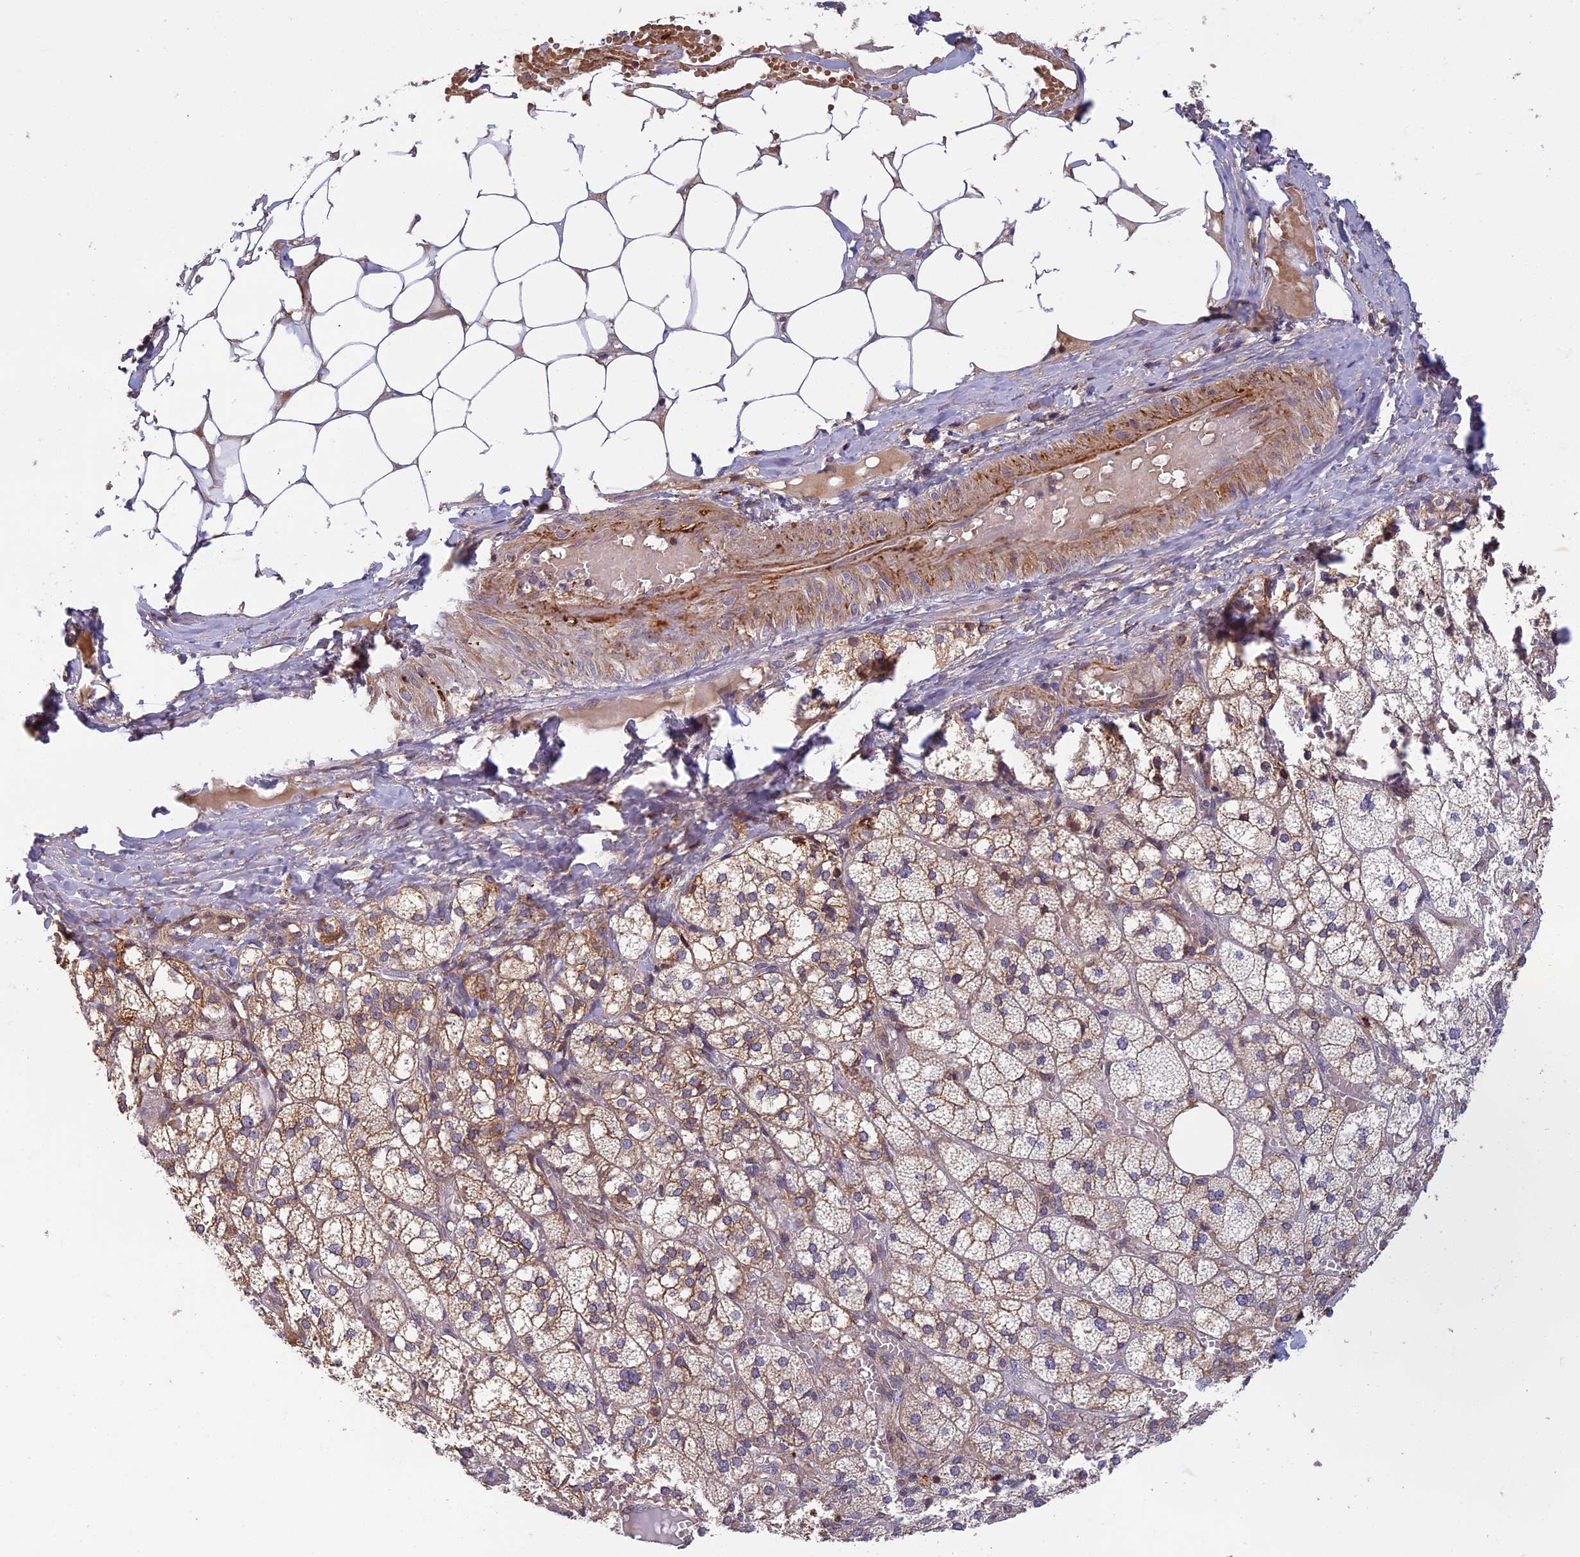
{"staining": {"intensity": "moderate", "quantity": ">75%", "location": "cytoplasmic/membranous"}, "tissue": "adrenal gland", "cell_type": "Glandular cells", "image_type": "normal", "snomed": [{"axis": "morphology", "description": "Normal tissue, NOS"}, {"axis": "topography", "description": "Adrenal gland"}], "caption": "Protein staining of benign adrenal gland shows moderate cytoplasmic/membranous positivity in approximately >75% of glandular cells. (Stains: DAB (3,3'-diaminobenzidine) in brown, nuclei in blue, Microscopy: brightfield microscopy at high magnification).", "gene": "EDAR", "patient": {"sex": "female", "age": 61}}